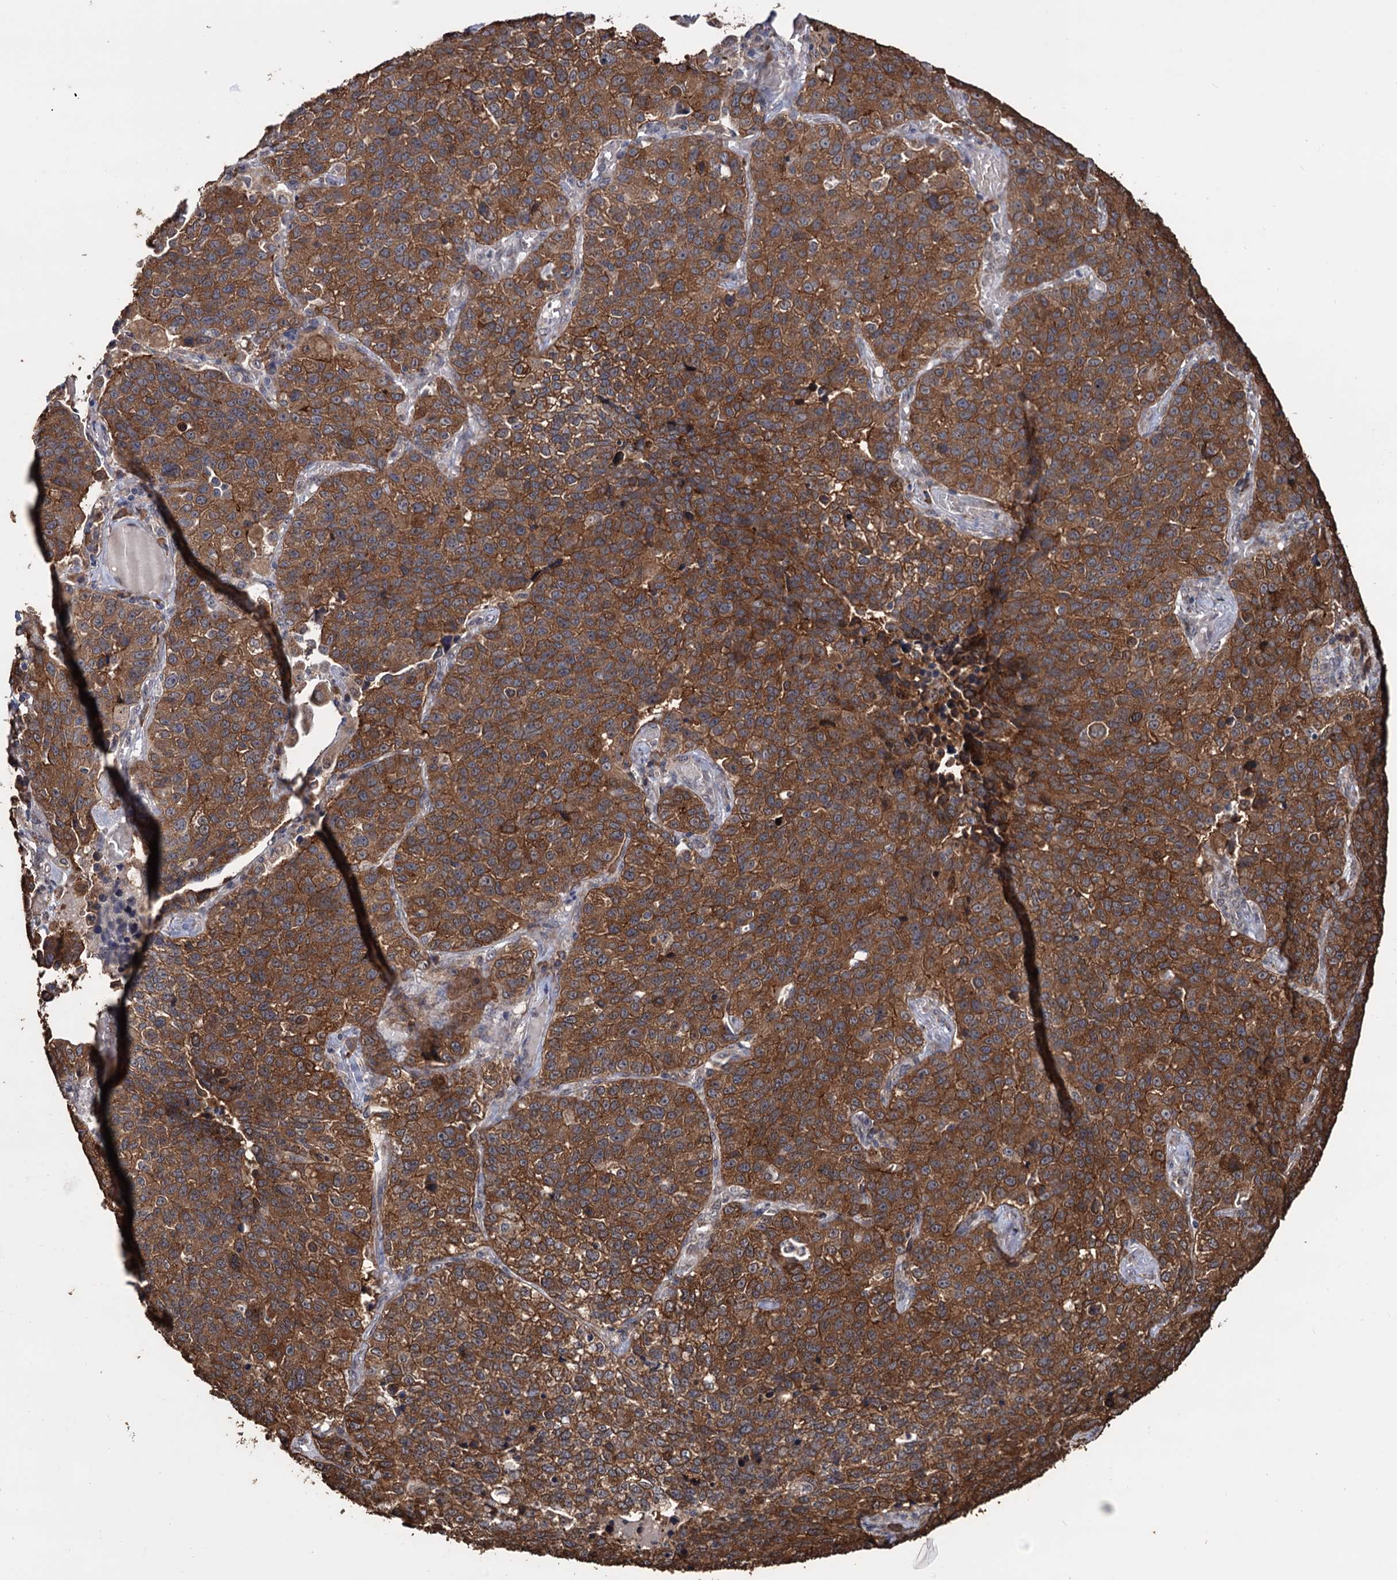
{"staining": {"intensity": "strong", "quantity": ">75%", "location": "cytoplasmic/membranous"}, "tissue": "lung cancer", "cell_type": "Tumor cells", "image_type": "cancer", "snomed": [{"axis": "morphology", "description": "Adenocarcinoma, NOS"}, {"axis": "topography", "description": "Lung"}], "caption": "Lung cancer stained for a protein shows strong cytoplasmic/membranous positivity in tumor cells.", "gene": "TBC1D12", "patient": {"sex": "male", "age": 49}}